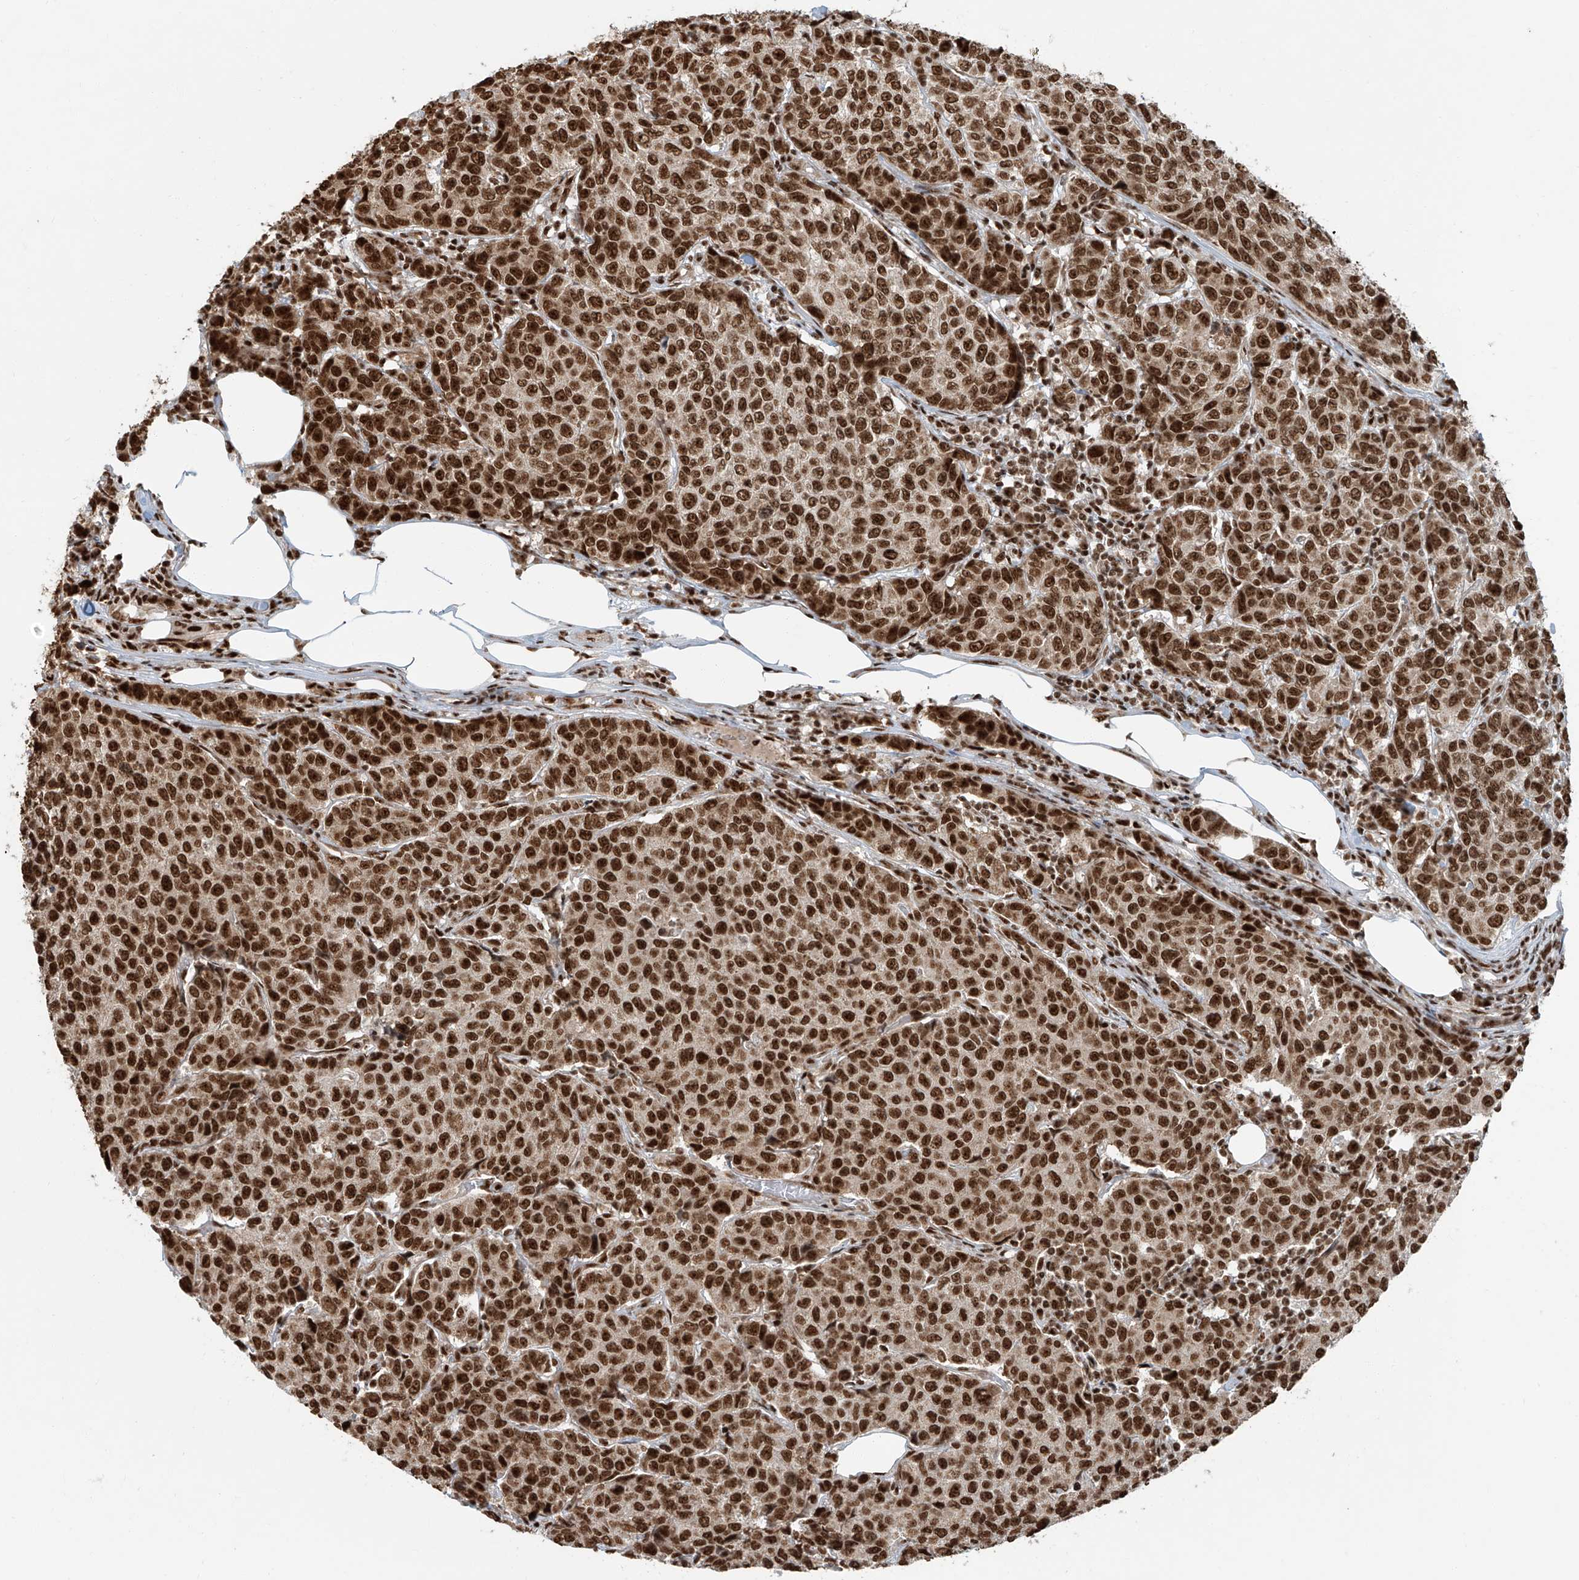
{"staining": {"intensity": "strong", "quantity": ">75%", "location": "nuclear"}, "tissue": "breast cancer", "cell_type": "Tumor cells", "image_type": "cancer", "snomed": [{"axis": "morphology", "description": "Duct carcinoma"}, {"axis": "topography", "description": "Breast"}], "caption": "Protein expression analysis of human invasive ductal carcinoma (breast) reveals strong nuclear staining in approximately >75% of tumor cells.", "gene": "FAM193B", "patient": {"sex": "female", "age": 55}}